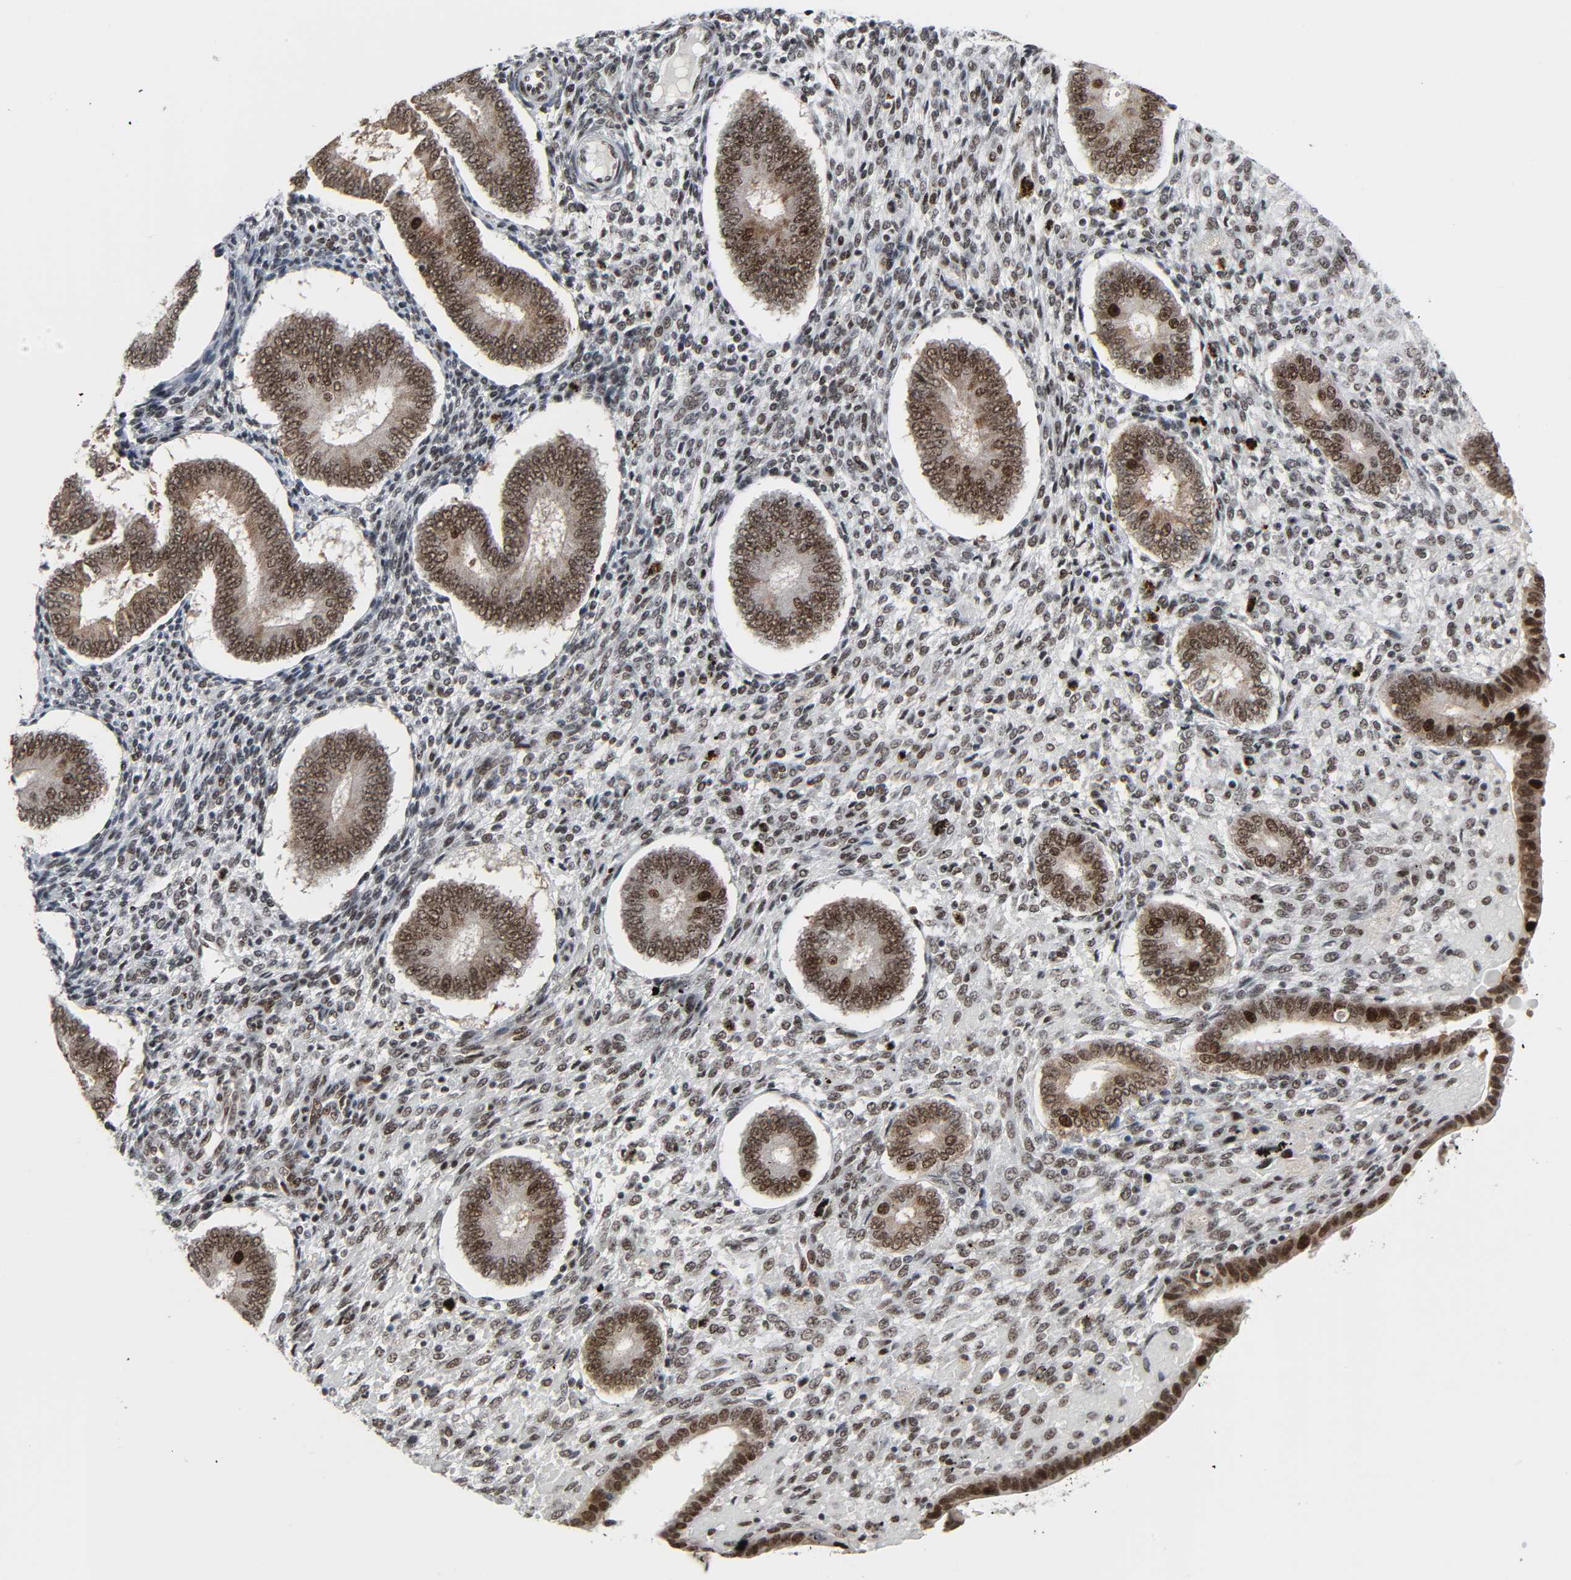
{"staining": {"intensity": "strong", "quantity": ">75%", "location": "nuclear"}, "tissue": "endometrium", "cell_type": "Cells in endometrial stroma", "image_type": "normal", "snomed": [{"axis": "morphology", "description": "Normal tissue, NOS"}, {"axis": "topography", "description": "Endometrium"}], "caption": "A high-resolution histopathology image shows immunohistochemistry (IHC) staining of benign endometrium, which demonstrates strong nuclear positivity in approximately >75% of cells in endometrial stroma. (DAB IHC, brown staining for protein, blue staining for nuclei).", "gene": "CDK7", "patient": {"sex": "female", "age": 42}}